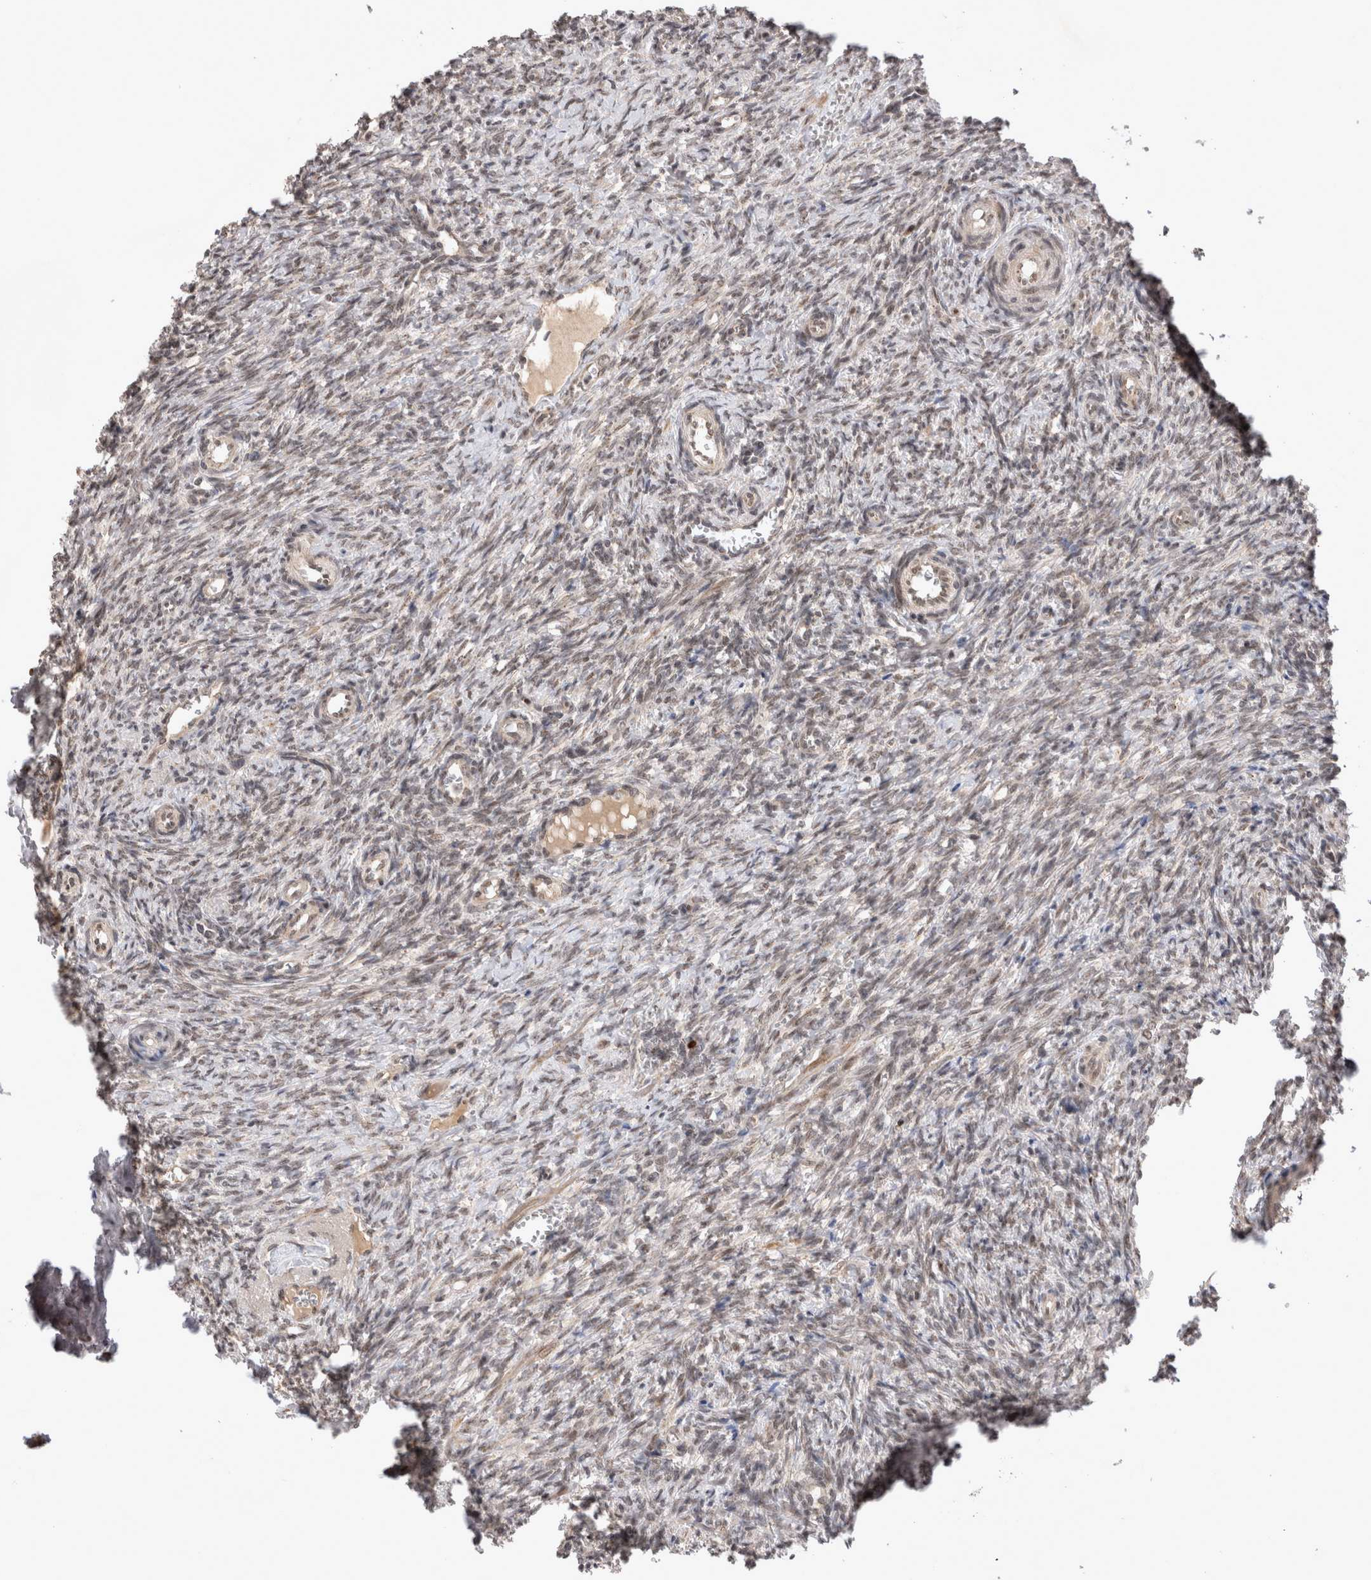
{"staining": {"intensity": "moderate", "quantity": ">75%", "location": "cytoplasmic/membranous,nuclear"}, "tissue": "ovary", "cell_type": "Follicle cells", "image_type": "normal", "snomed": [{"axis": "morphology", "description": "Normal tissue, NOS"}, {"axis": "topography", "description": "Ovary"}], "caption": "About >75% of follicle cells in unremarkable ovary demonstrate moderate cytoplasmic/membranous,nuclear protein staining as visualized by brown immunohistochemical staining.", "gene": "TMEM65", "patient": {"sex": "female", "age": 41}}